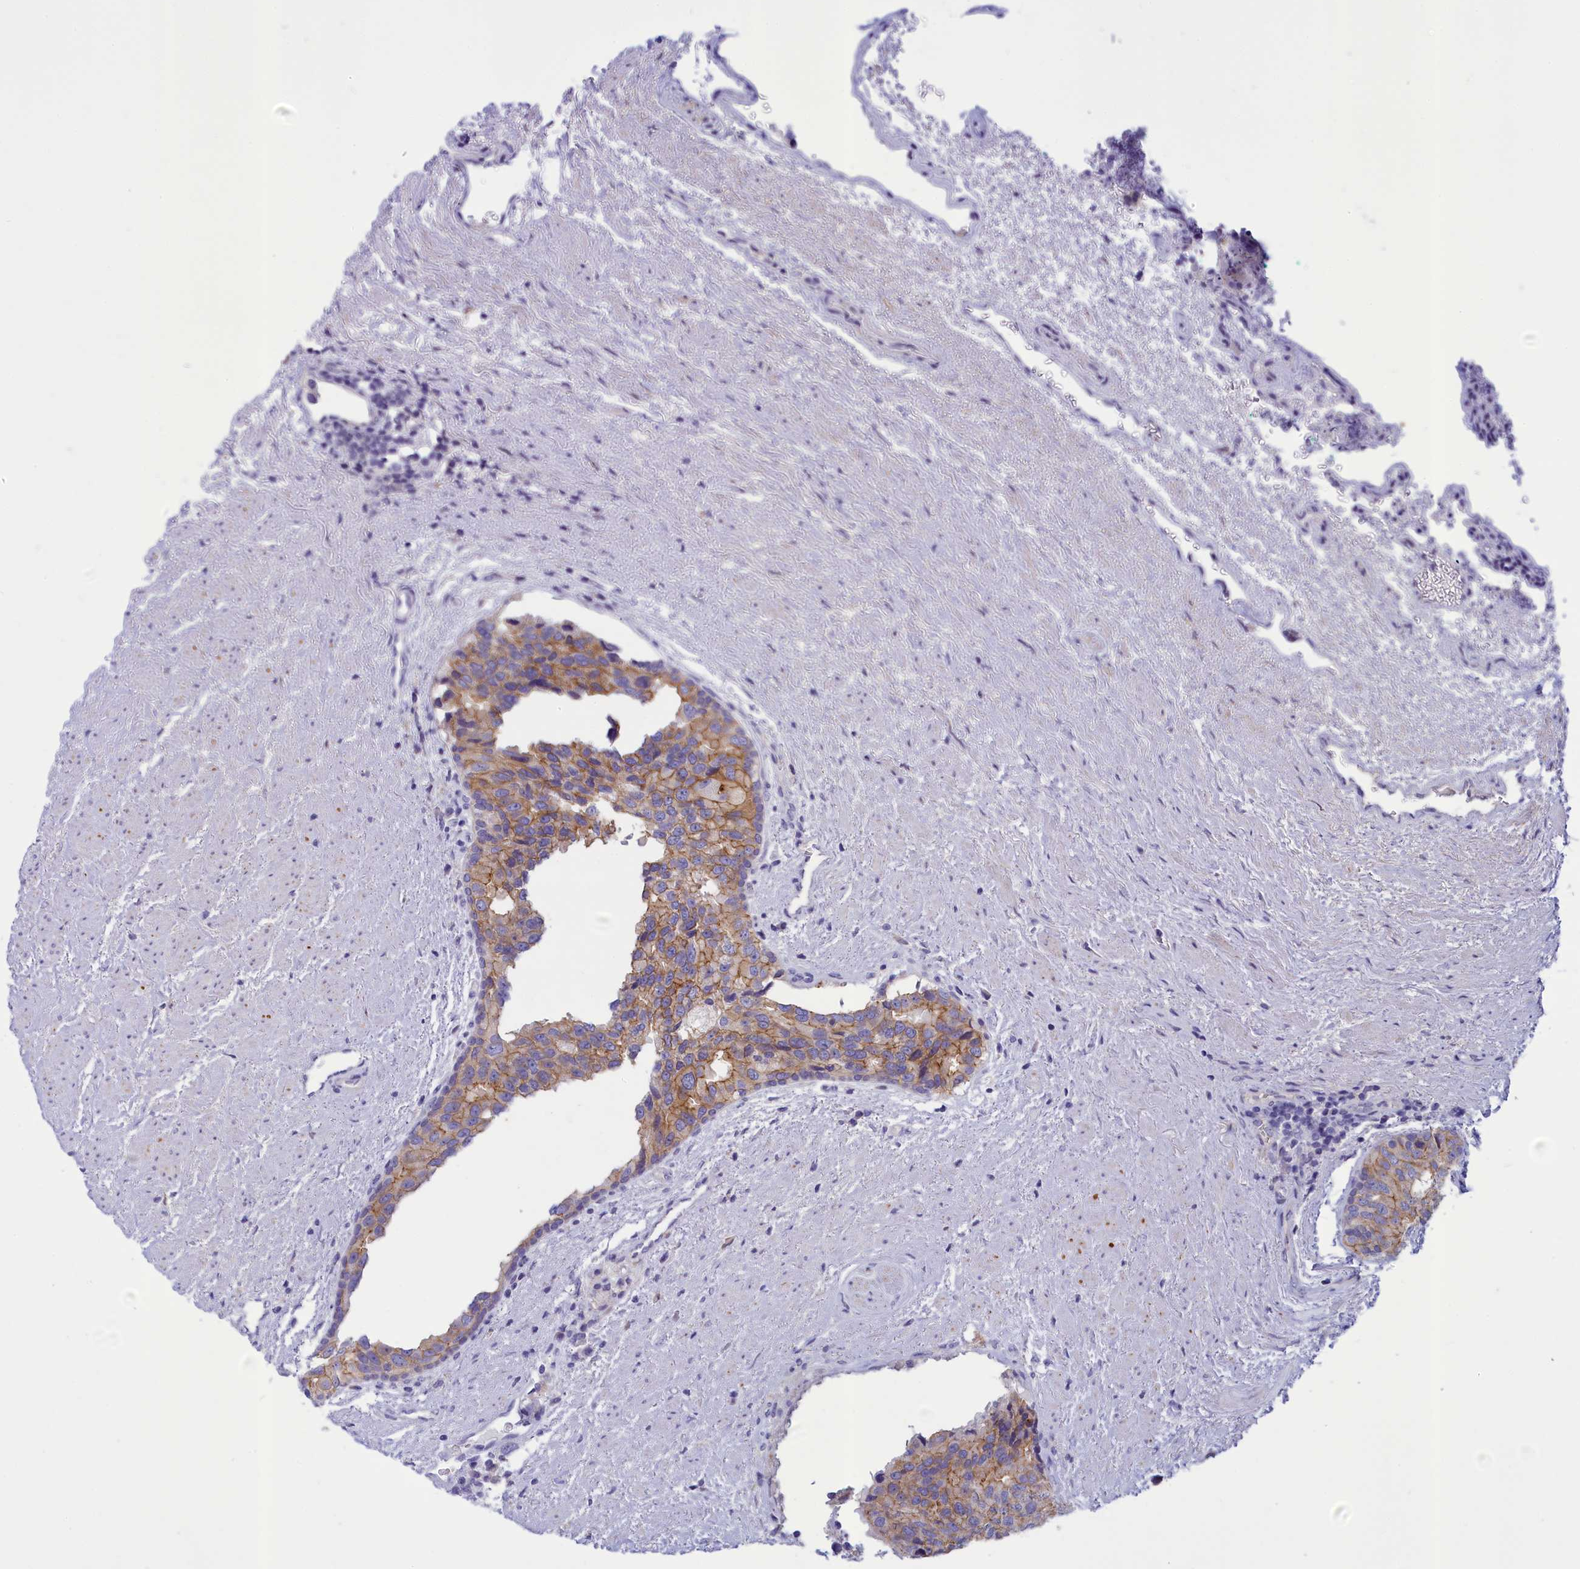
{"staining": {"intensity": "moderate", "quantity": "25%-75%", "location": "cytoplasmic/membranous"}, "tissue": "prostate cancer", "cell_type": "Tumor cells", "image_type": "cancer", "snomed": [{"axis": "morphology", "description": "Adenocarcinoma, High grade"}, {"axis": "topography", "description": "Prostate"}], "caption": "A brown stain highlights moderate cytoplasmic/membranous expression of a protein in prostate adenocarcinoma (high-grade) tumor cells. Immunohistochemistry stains the protein of interest in brown and the nuclei are stained blue.", "gene": "CORO2A", "patient": {"sex": "male", "age": 70}}